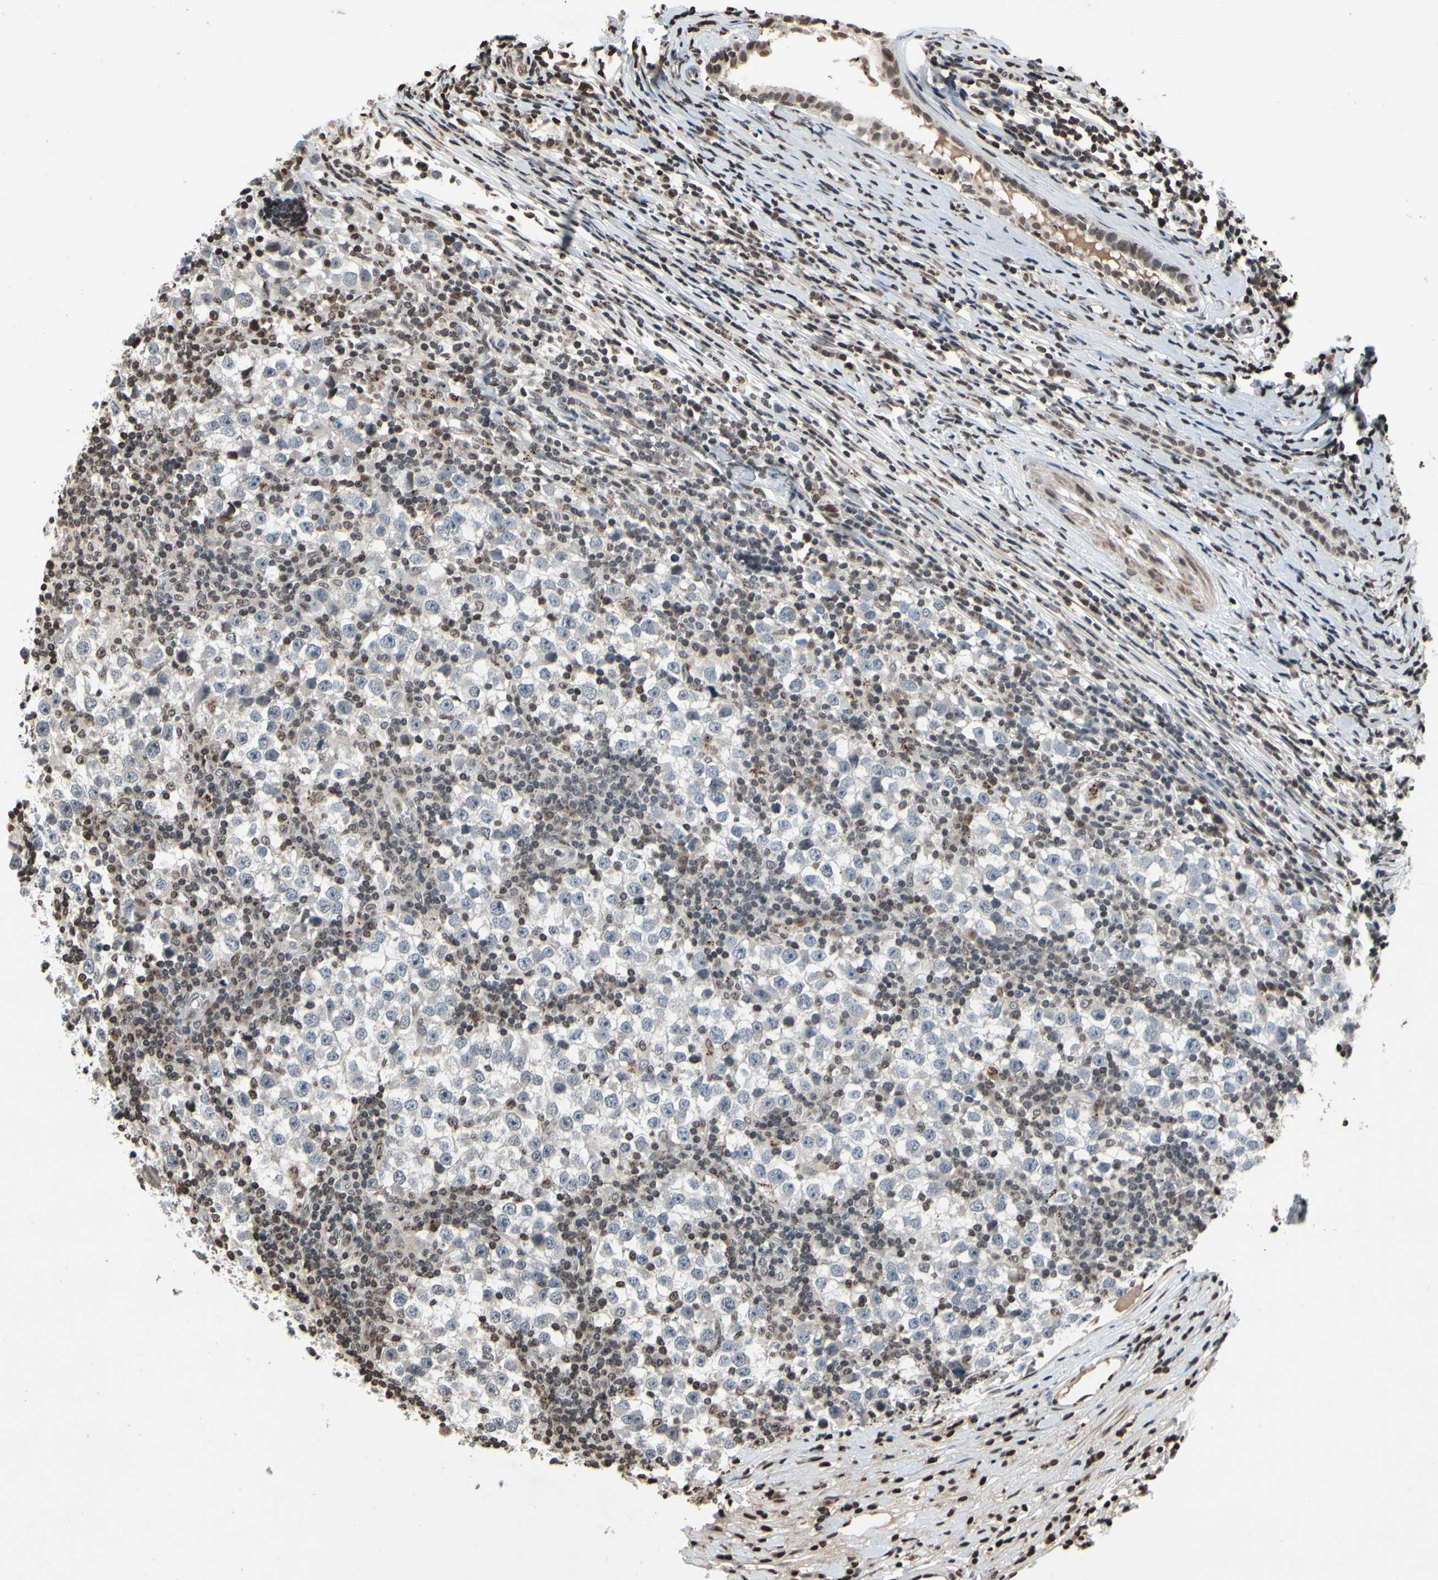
{"staining": {"intensity": "negative", "quantity": "none", "location": "none"}, "tissue": "testis cancer", "cell_type": "Tumor cells", "image_type": "cancer", "snomed": [{"axis": "morphology", "description": "Seminoma, NOS"}, {"axis": "topography", "description": "Testis"}], "caption": "Immunohistochemistry (IHC) histopathology image of neoplastic tissue: seminoma (testis) stained with DAB shows no significant protein expression in tumor cells. Nuclei are stained in blue.", "gene": "HIPK2", "patient": {"sex": "male", "age": 65}}